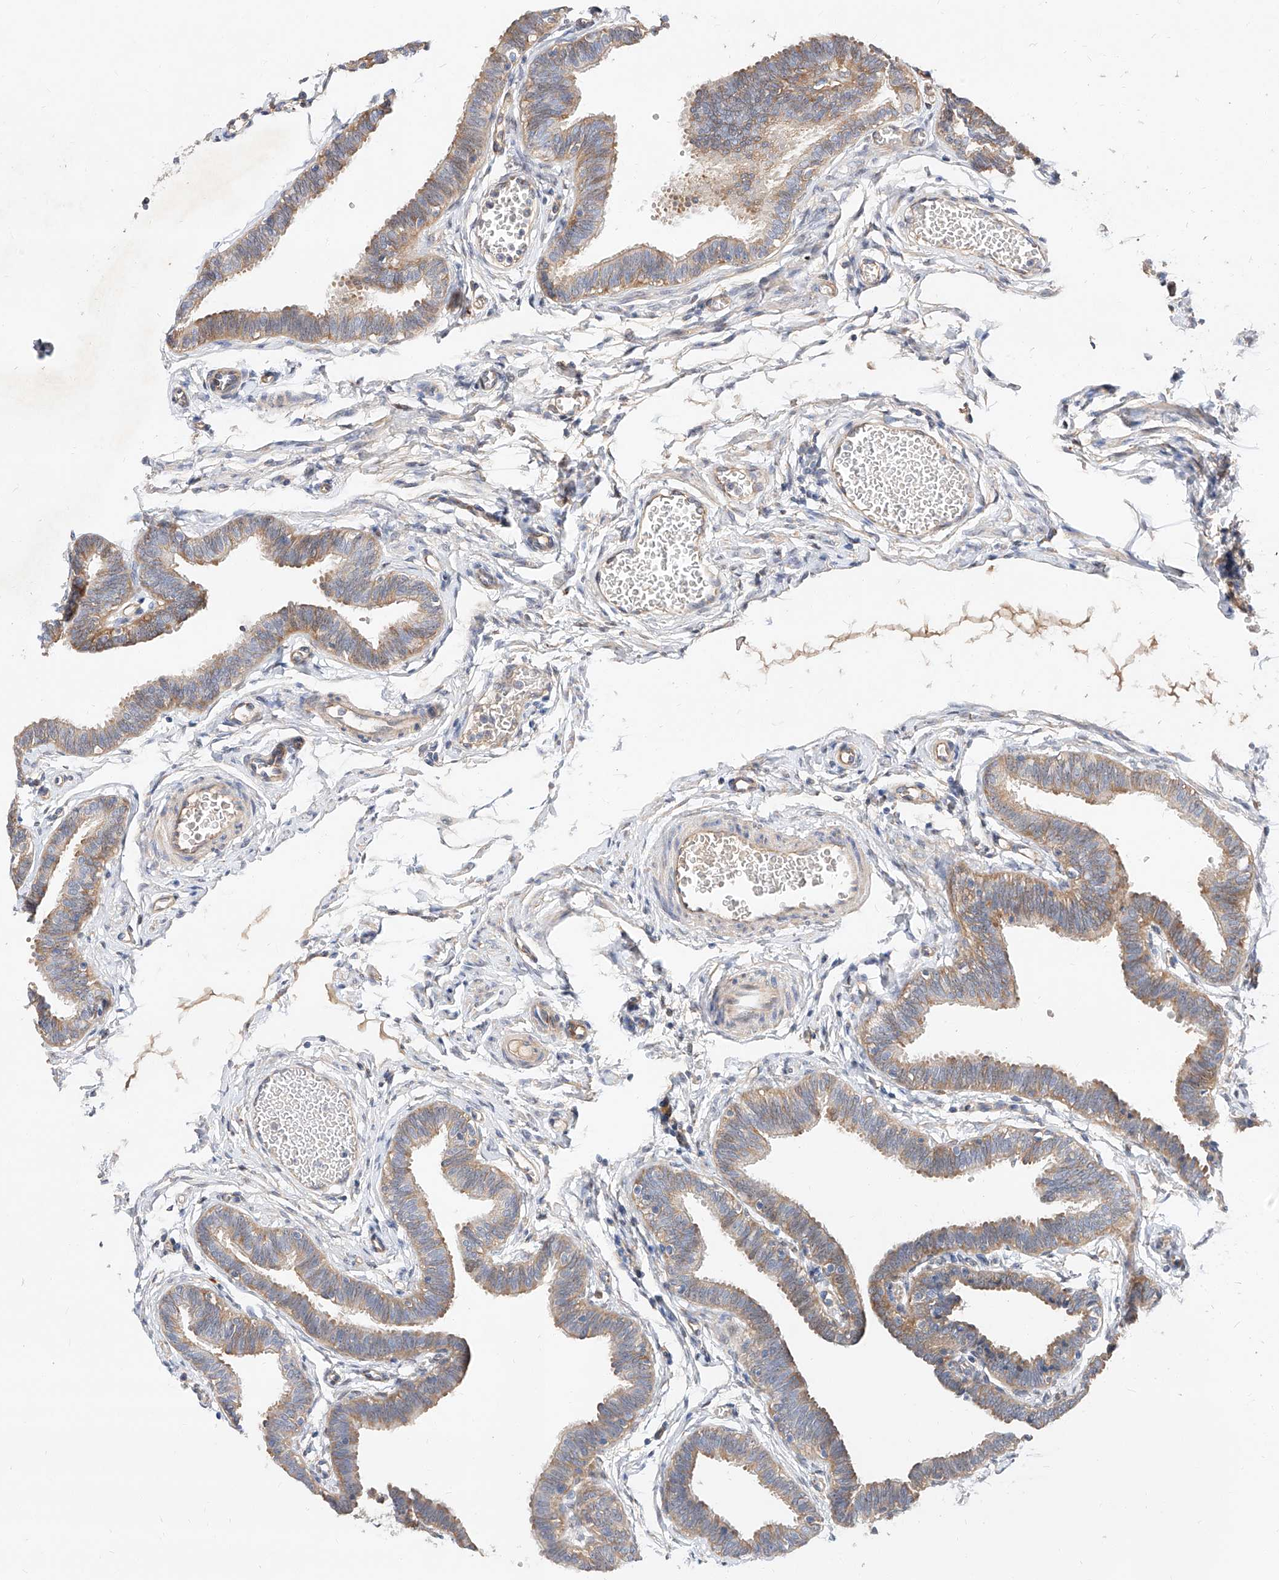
{"staining": {"intensity": "moderate", "quantity": "25%-75%", "location": "cytoplasmic/membranous"}, "tissue": "fallopian tube", "cell_type": "Glandular cells", "image_type": "normal", "snomed": [{"axis": "morphology", "description": "Normal tissue, NOS"}, {"axis": "topography", "description": "Fallopian tube"}, {"axis": "topography", "description": "Ovary"}], "caption": "Glandular cells exhibit medium levels of moderate cytoplasmic/membranous staining in about 25%-75% of cells in unremarkable human fallopian tube.", "gene": "DIRAS3", "patient": {"sex": "female", "age": 23}}